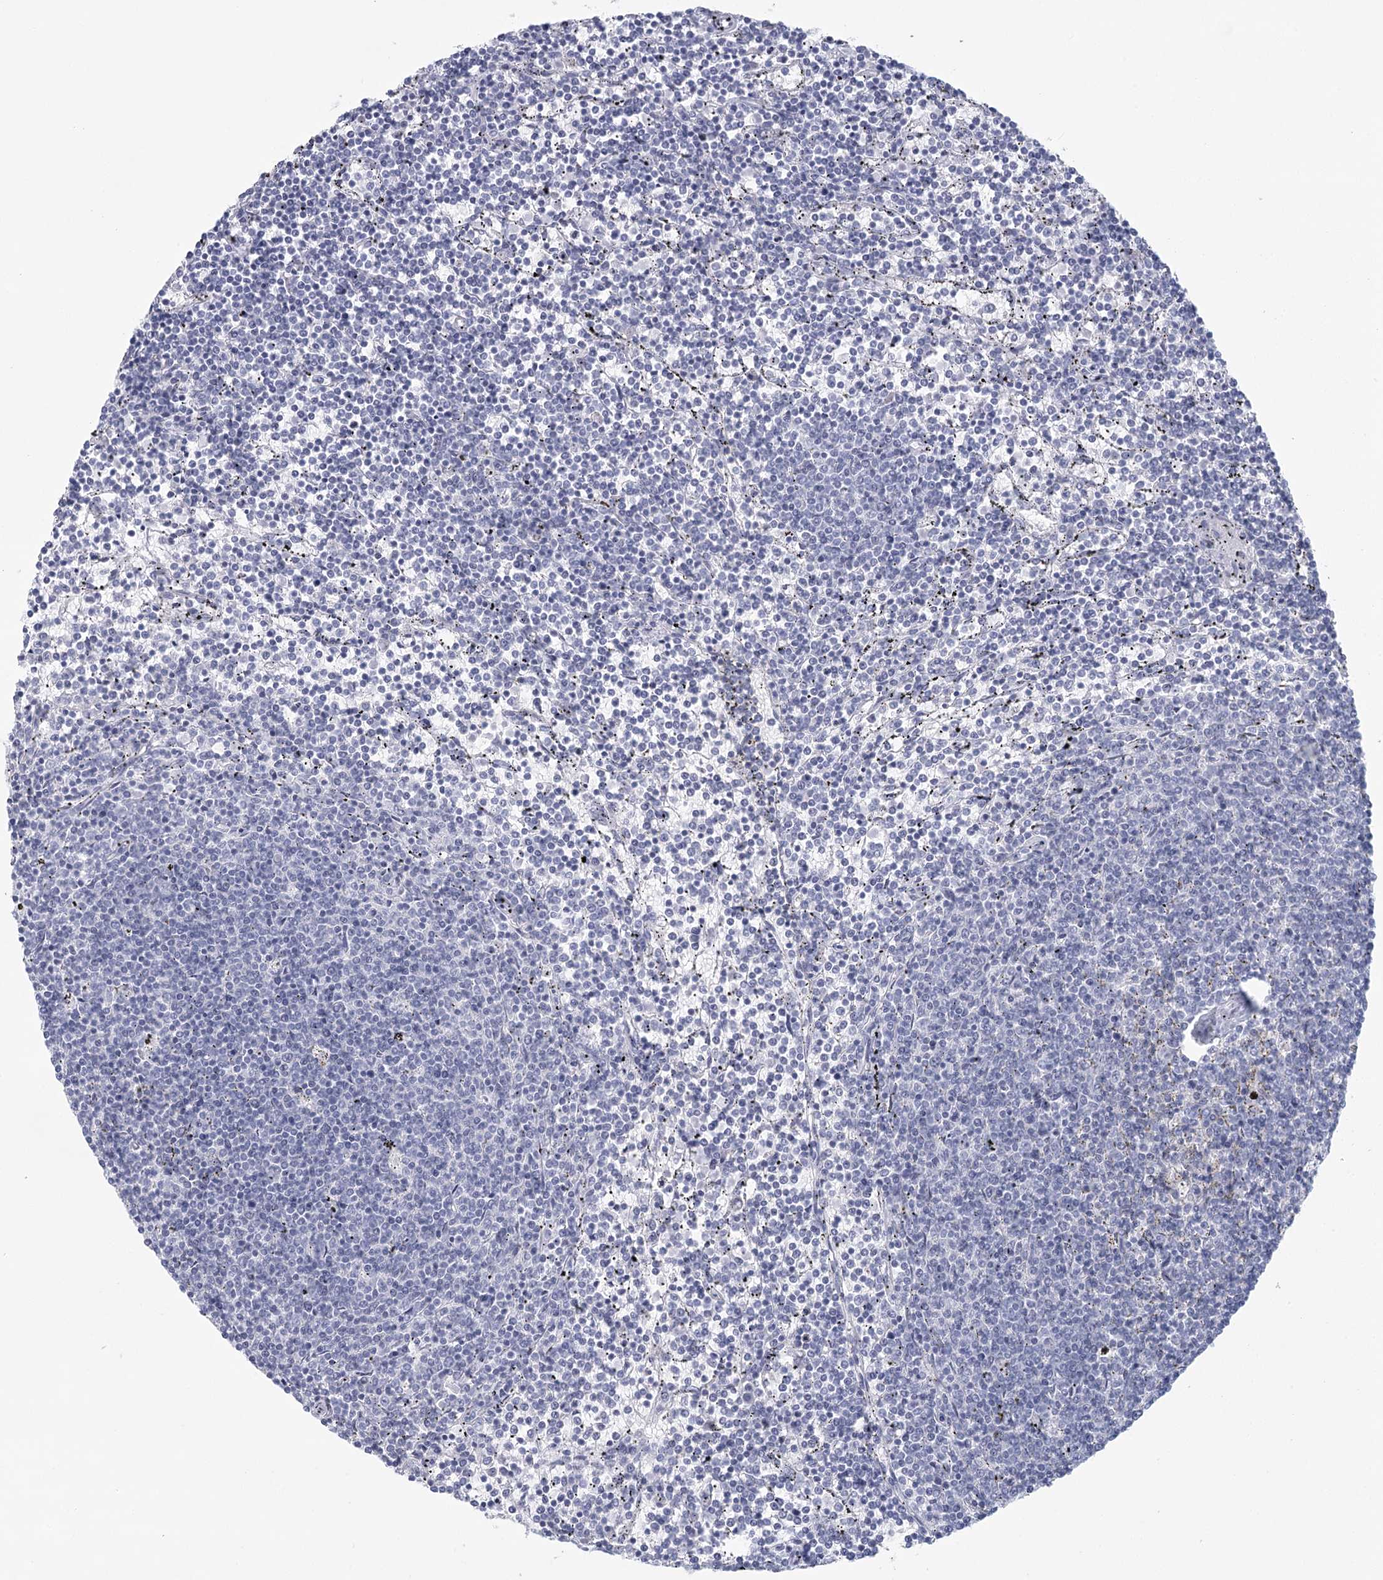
{"staining": {"intensity": "negative", "quantity": "none", "location": "none"}, "tissue": "lymphoma", "cell_type": "Tumor cells", "image_type": "cancer", "snomed": [{"axis": "morphology", "description": "Malignant lymphoma, non-Hodgkin's type, Low grade"}, {"axis": "topography", "description": "Spleen"}], "caption": "Lymphoma stained for a protein using immunohistochemistry (IHC) shows no positivity tumor cells.", "gene": "WNT8B", "patient": {"sex": "female", "age": 50}}